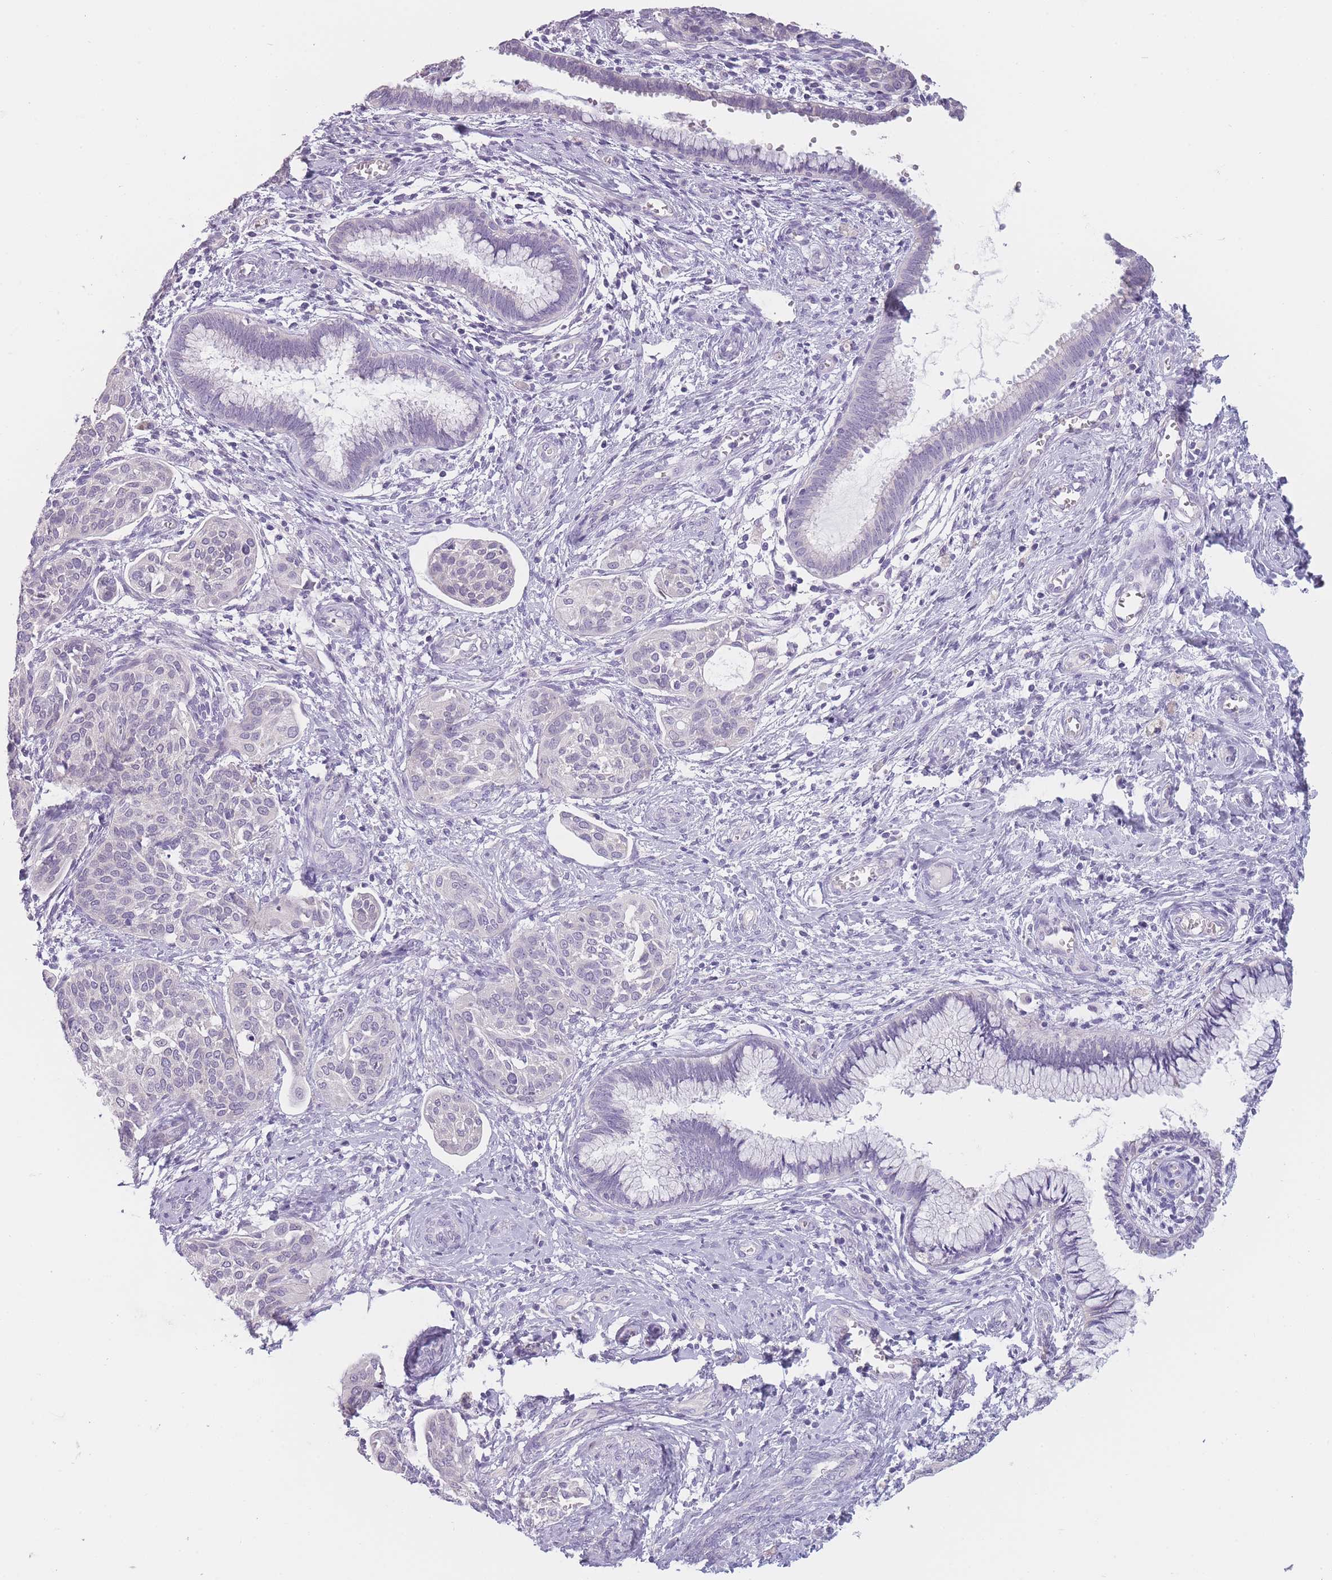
{"staining": {"intensity": "negative", "quantity": "none", "location": "none"}, "tissue": "cervical cancer", "cell_type": "Tumor cells", "image_type": "cancer", "snomed": [{"axis": "morphology", "description": "Squamous cell carcinoma, NOS"}, {"axis": "topography", "description": "Cervix"}], "caption": "Immunohistochemistry photomicrograph of neoplastic tissue: human cervical squamous cell carcinoma stained with DAB (3,3'-diaminobenzidine) reveals no significant protein staining in tumor cells. Nuclei are stained in blue.", "gene": "TMEM236", "patient": {"sex": "female", "age": 44}}